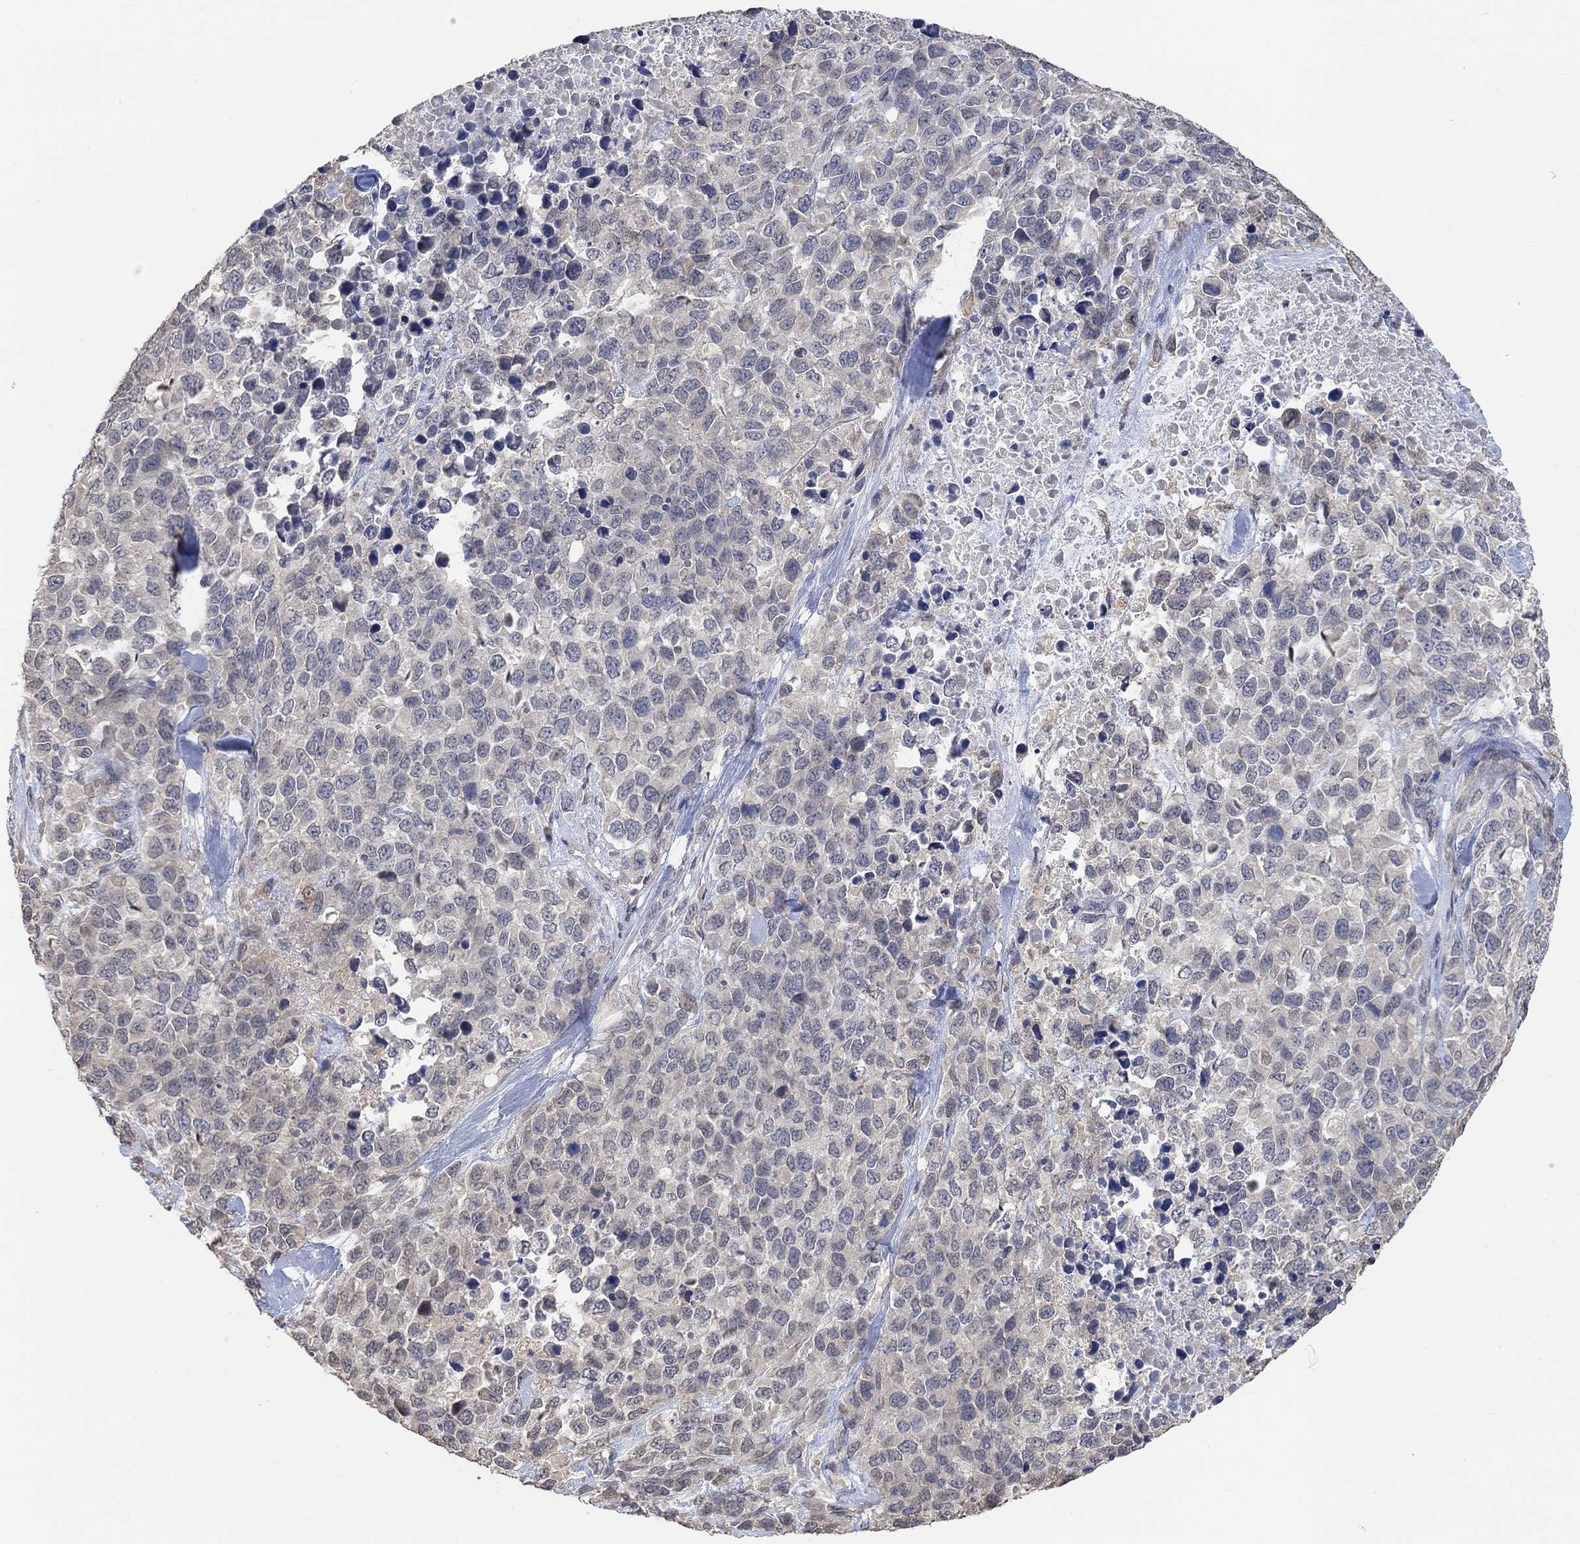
{"staining": {"intensity": "negative", "quantity": "none", "location": "none"}, "tissue": "melanoma", "cell_type": "Tumor cells", "image_type": "cancer", "snomed": [{"axis": "morphology", "description": "Malignant melanoma, Metastatic site"}, {"axis": "topography", "description": "Skin"}], "caption": "Immunohistochemical staining of melanoma exhibits no significant staining in tumor cells. (Stains: DAB (3,3'-diaminobenzidine) IHC with hematoxylin counter stain, Microscopy: brightfield microscopy at high magnification).", "gene": "UNC5B", "patient": {"sex": "male", "age": 84}}